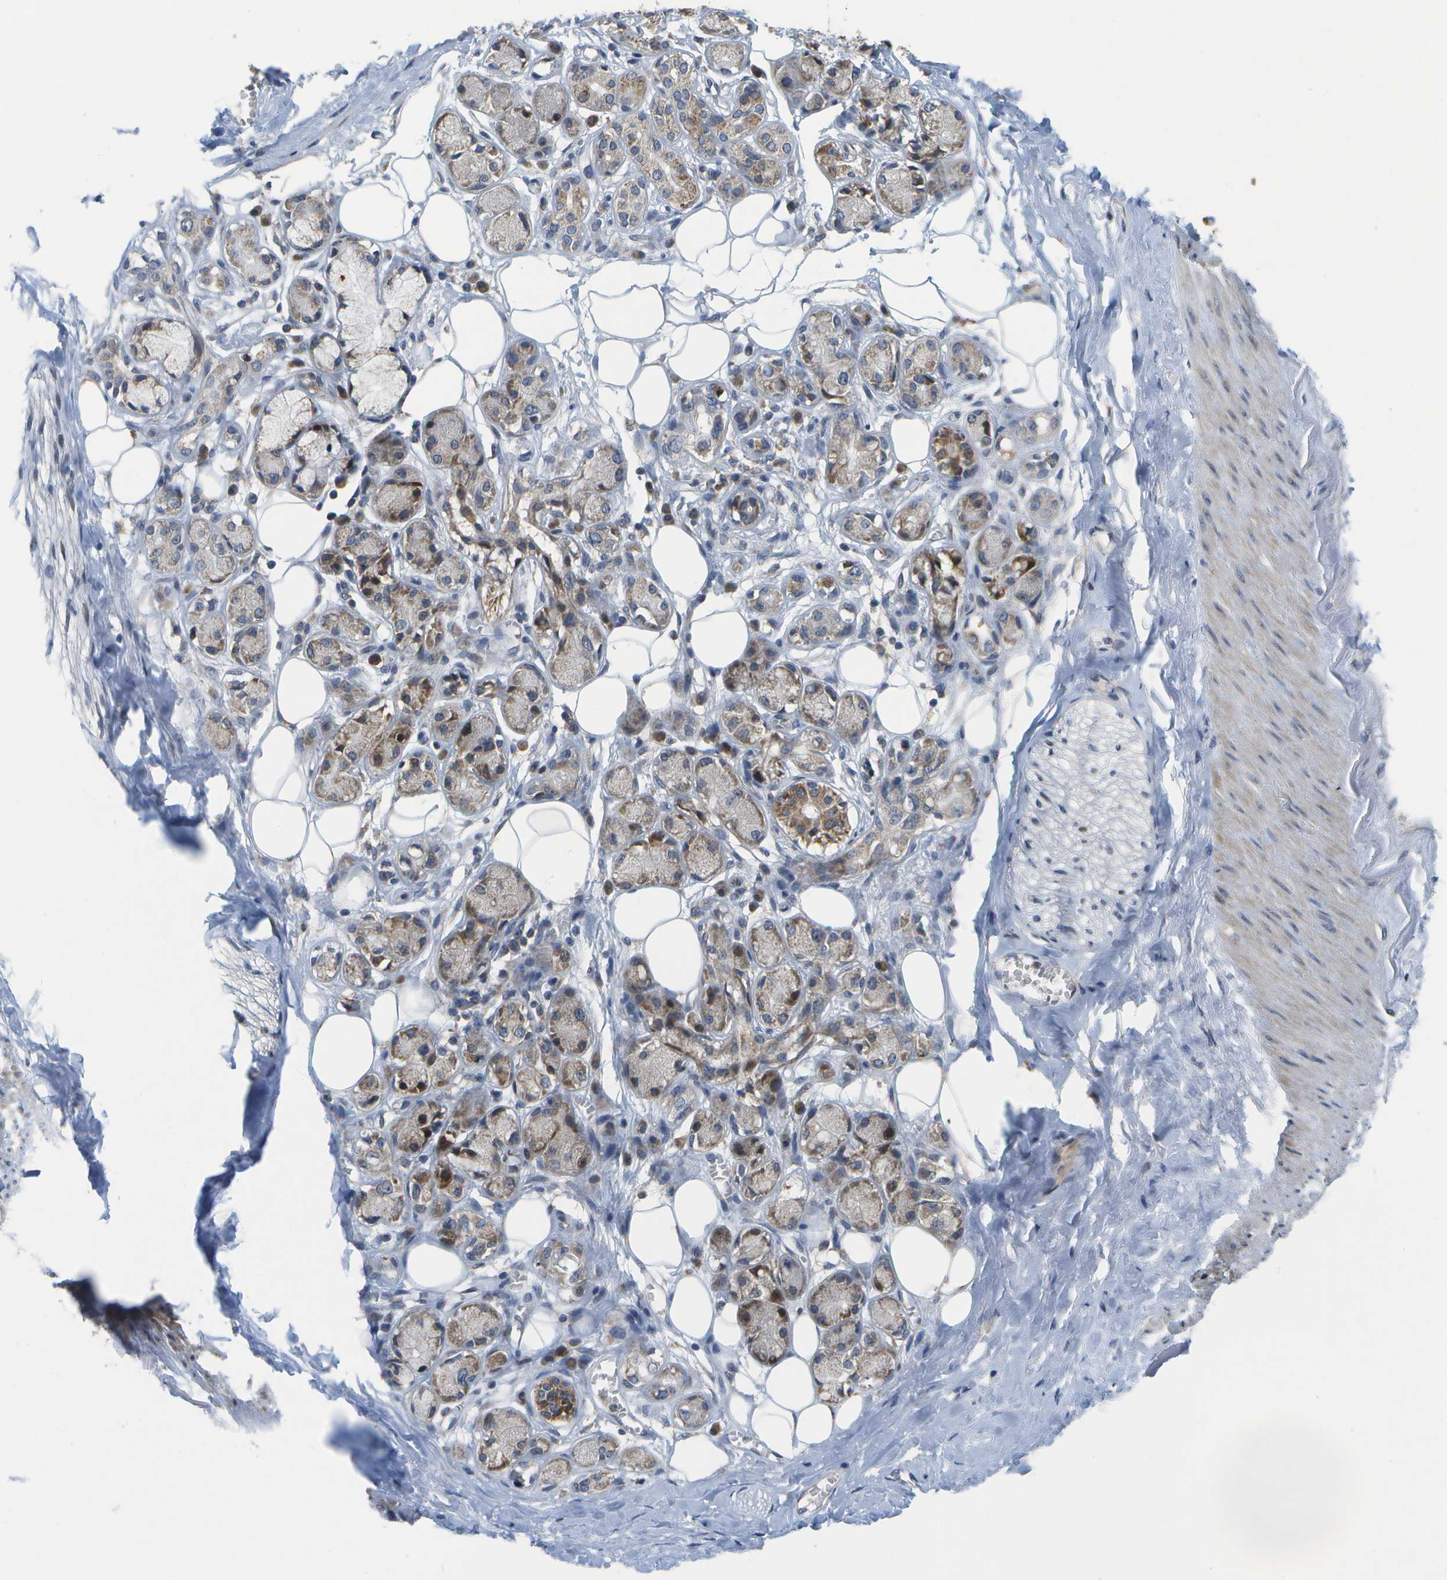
{"staining": {"intensity": "negative", "quantity": "none", "location": "none"}, "tissue": "adipose tissue", "cell_type": "Adipocytes", "image_type": "normal", "snomed": [{"axis": "morphology", "description": "Normal tissue, NOS"}, {"axis": "morphology", "description": "Inflammation, NOS"}, {"axis": "topography", "description": "Salivary gland"}, {"axis": "topography", "description": "Peripheral nerve tissue"}], "caption": "Immunohistochemical staining of normal adipose tissue demonstrates no significant positivity in adipocytes. Brightfield microscopy of IHC stained with DAB (brown) and hematoxylin (blue), captured at high magnification.", "gene": "HADHA", "patient": {"sex": "female", "age": 75}}